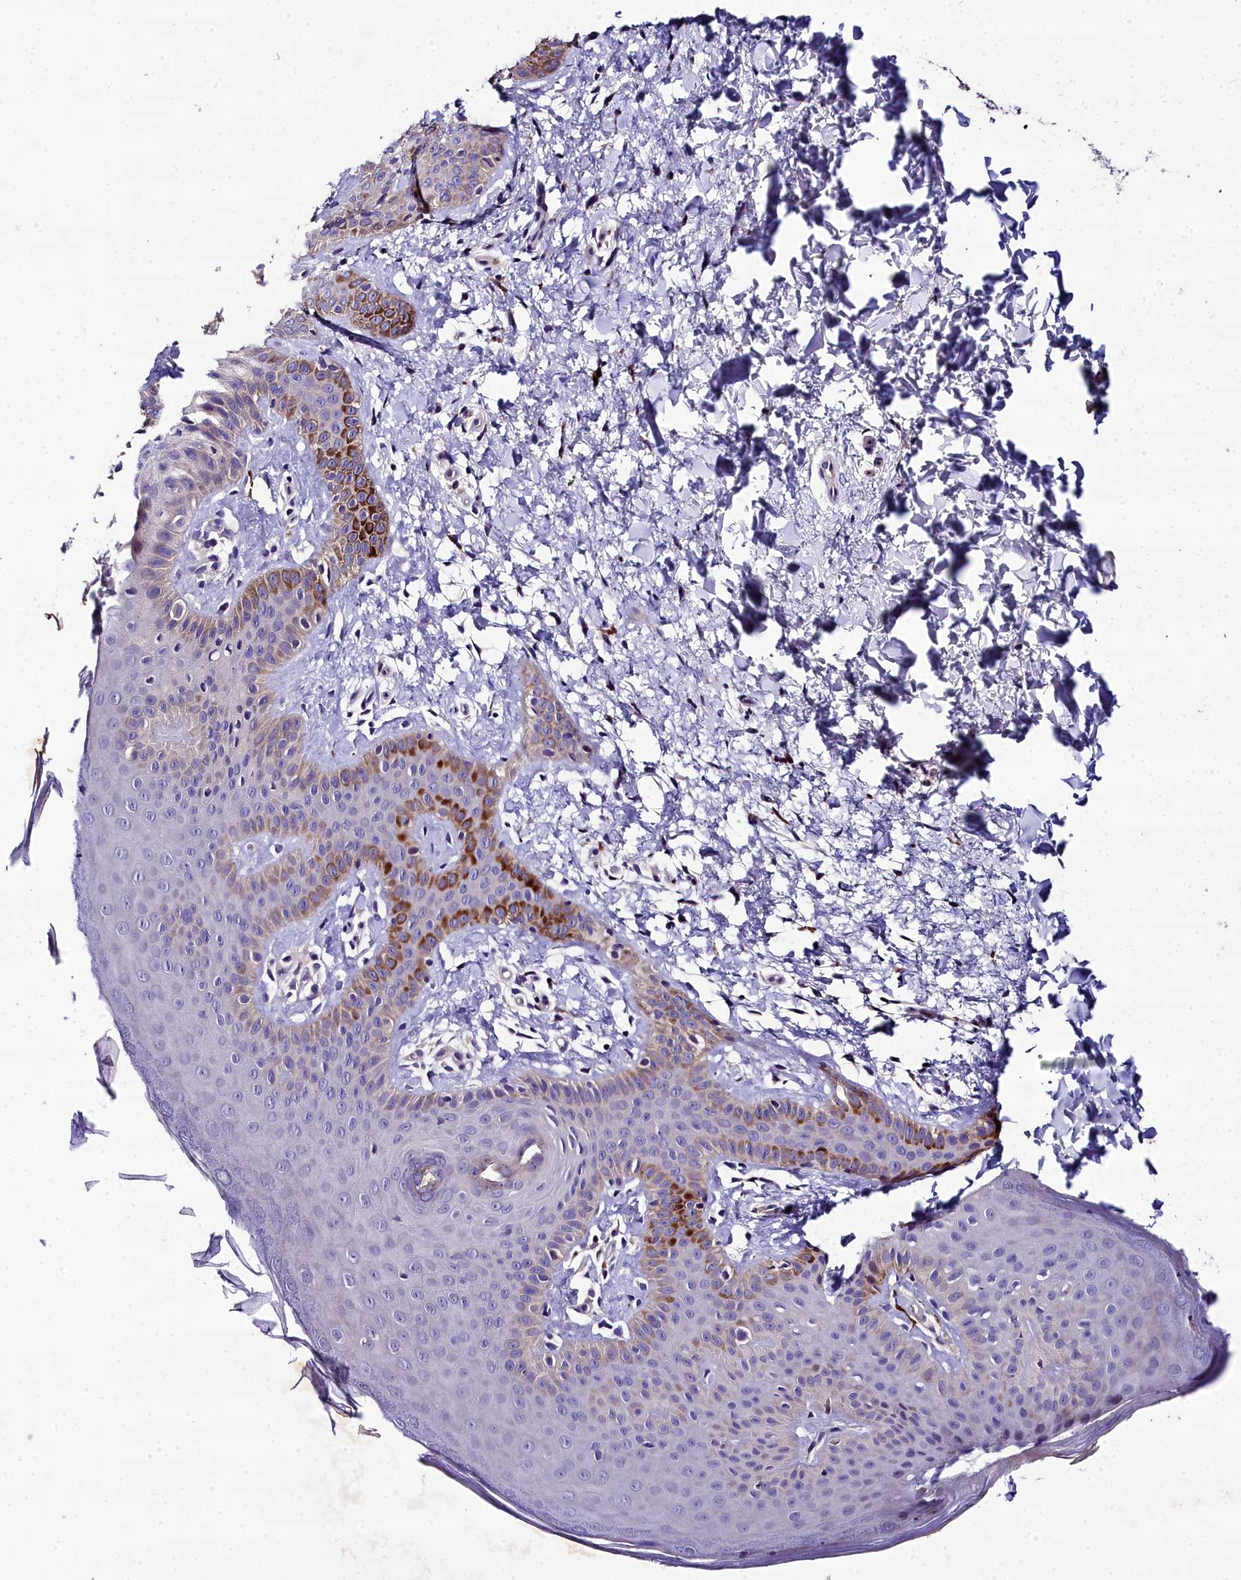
{"staining": {"intensity": "moderate", "quantity": "25%-75%", "location": "cytoplasmic/membranous"}, "tissue": "skin", "cell_type": "Epidermal cells", "image_type": "normal", "snomed": [{"axis": "morphology", "description": "Normal tissue, NOS"}, {"axis": "morphology", "description": "Neoplasm, malignant, NOS"}, {"axis": "topography", "description": "Anal"}], "caption": "High-magnification brightfield microscopy of unremarkable skin stained with DAB (3,3'-diaminobenzidine) (brown) and counterstained with hematoxylin (blue). epidermal cells exhibit moderate cytoplasmic/membranous staining is appreciated in approximately25%-75% of cells. The protein is shown in brown color, while the nuclei are stained blue.", "gene": "NT5M", "patient": {"sex": "male", "age": 47}}